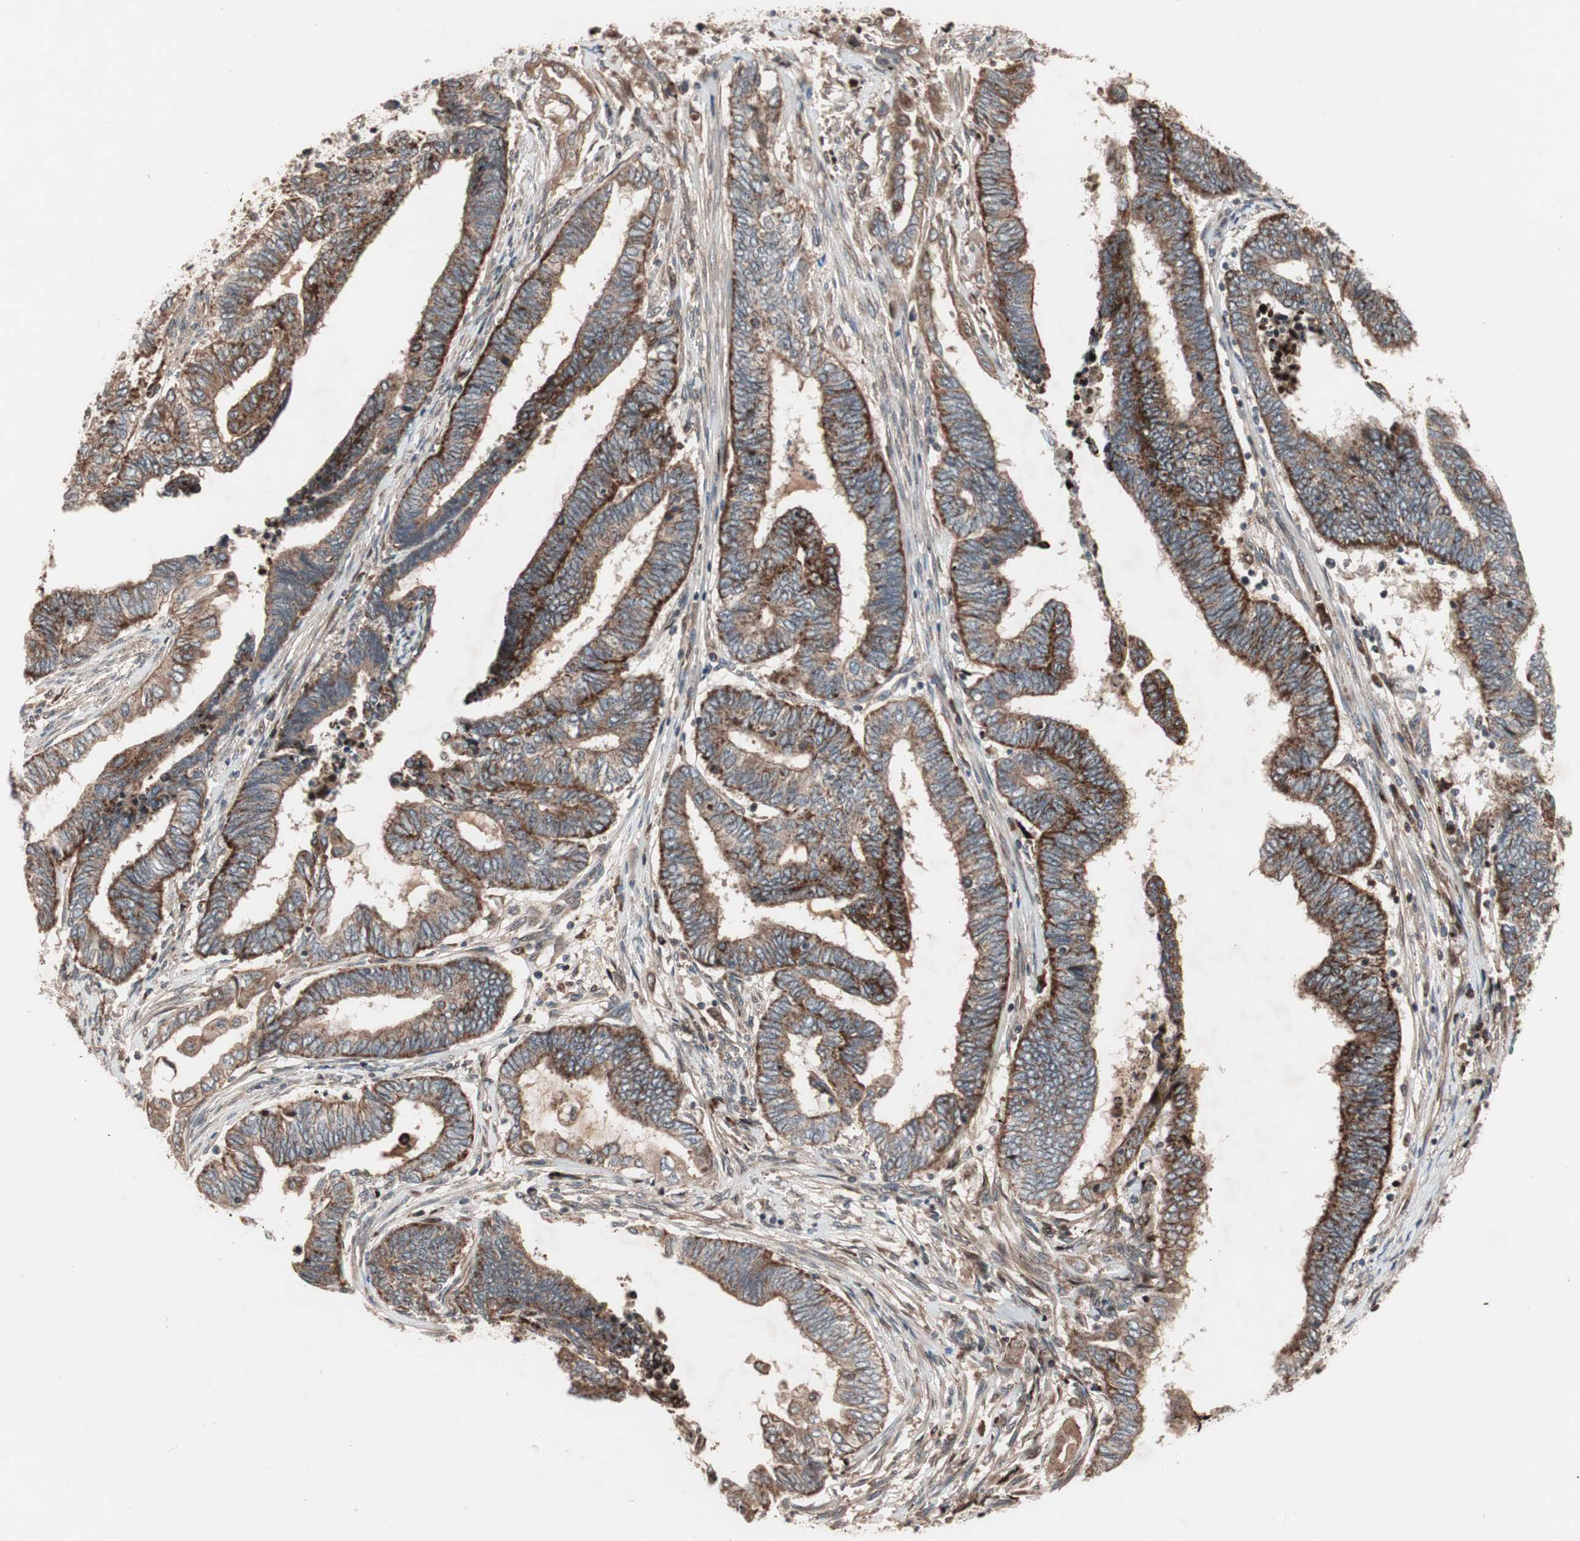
{"staining": {"intensity": "strong", "quantity": ">75%", "location": "cytoplasmic/membranous"}, "tissue": "endometrial cancer", "cell_type": "Tumor cells", "image_type": "cancer", "snomed": [{"axis": "morphology", "description": "Adenocarcinoma, NOS"}, {"axis": "topography", "description": "Uterus"}, {"axis": "topography", "description": "Endometrium"}], "caption": "Protein expression analysis of human endometrial cancer (adenocarcinoma) reveals strong cytoplasmic/membranous expression in approximately >75% of tumor cells.", "gene": "NF2", "patient": {"sex": "female", "age": 70}}